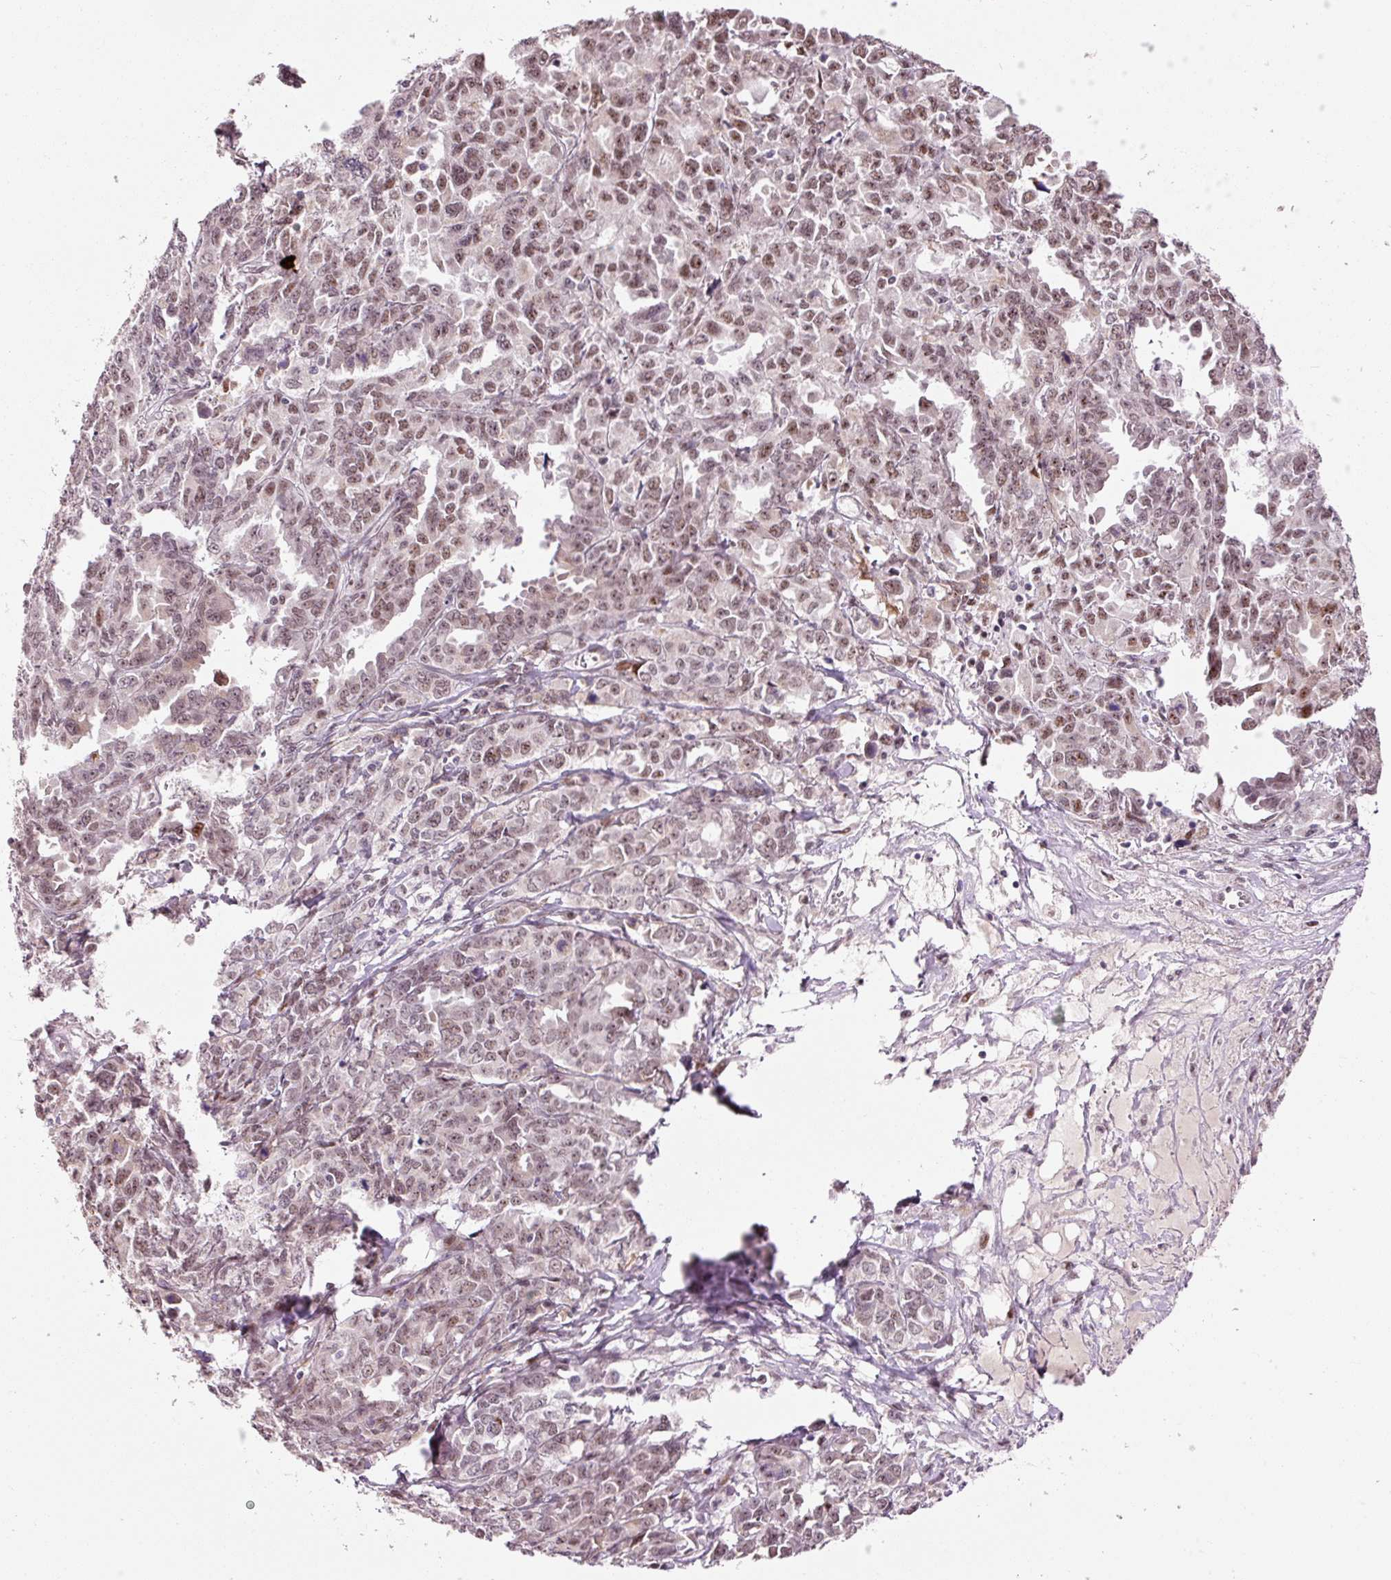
{"staining": {"intensity": "moderate", "quantity": ">75%", "location": "nuclear"}, "tissue": "ovarian cancer", "cell_type": "Tumor cells", "image_type": "cancer", "snomed": [{"axis": "morphology", "description": "Adenocarcinoma, NOS"}, {"axis": "morphology", "description": "Carcinoma, endometroid"}, {"axis": "topography", "description": "Ovary"}], "caption": "Tumor cells demonstrate medium levels of moderate nuclear expression in approximately >75% of cells in human ovarian cancer (endometroid carcinoma). The protein is shown in brown color, while the nuclei are stained blue.", "gene": "ANKRD20A1", "patient": {"sex": "female", "age": 72}}